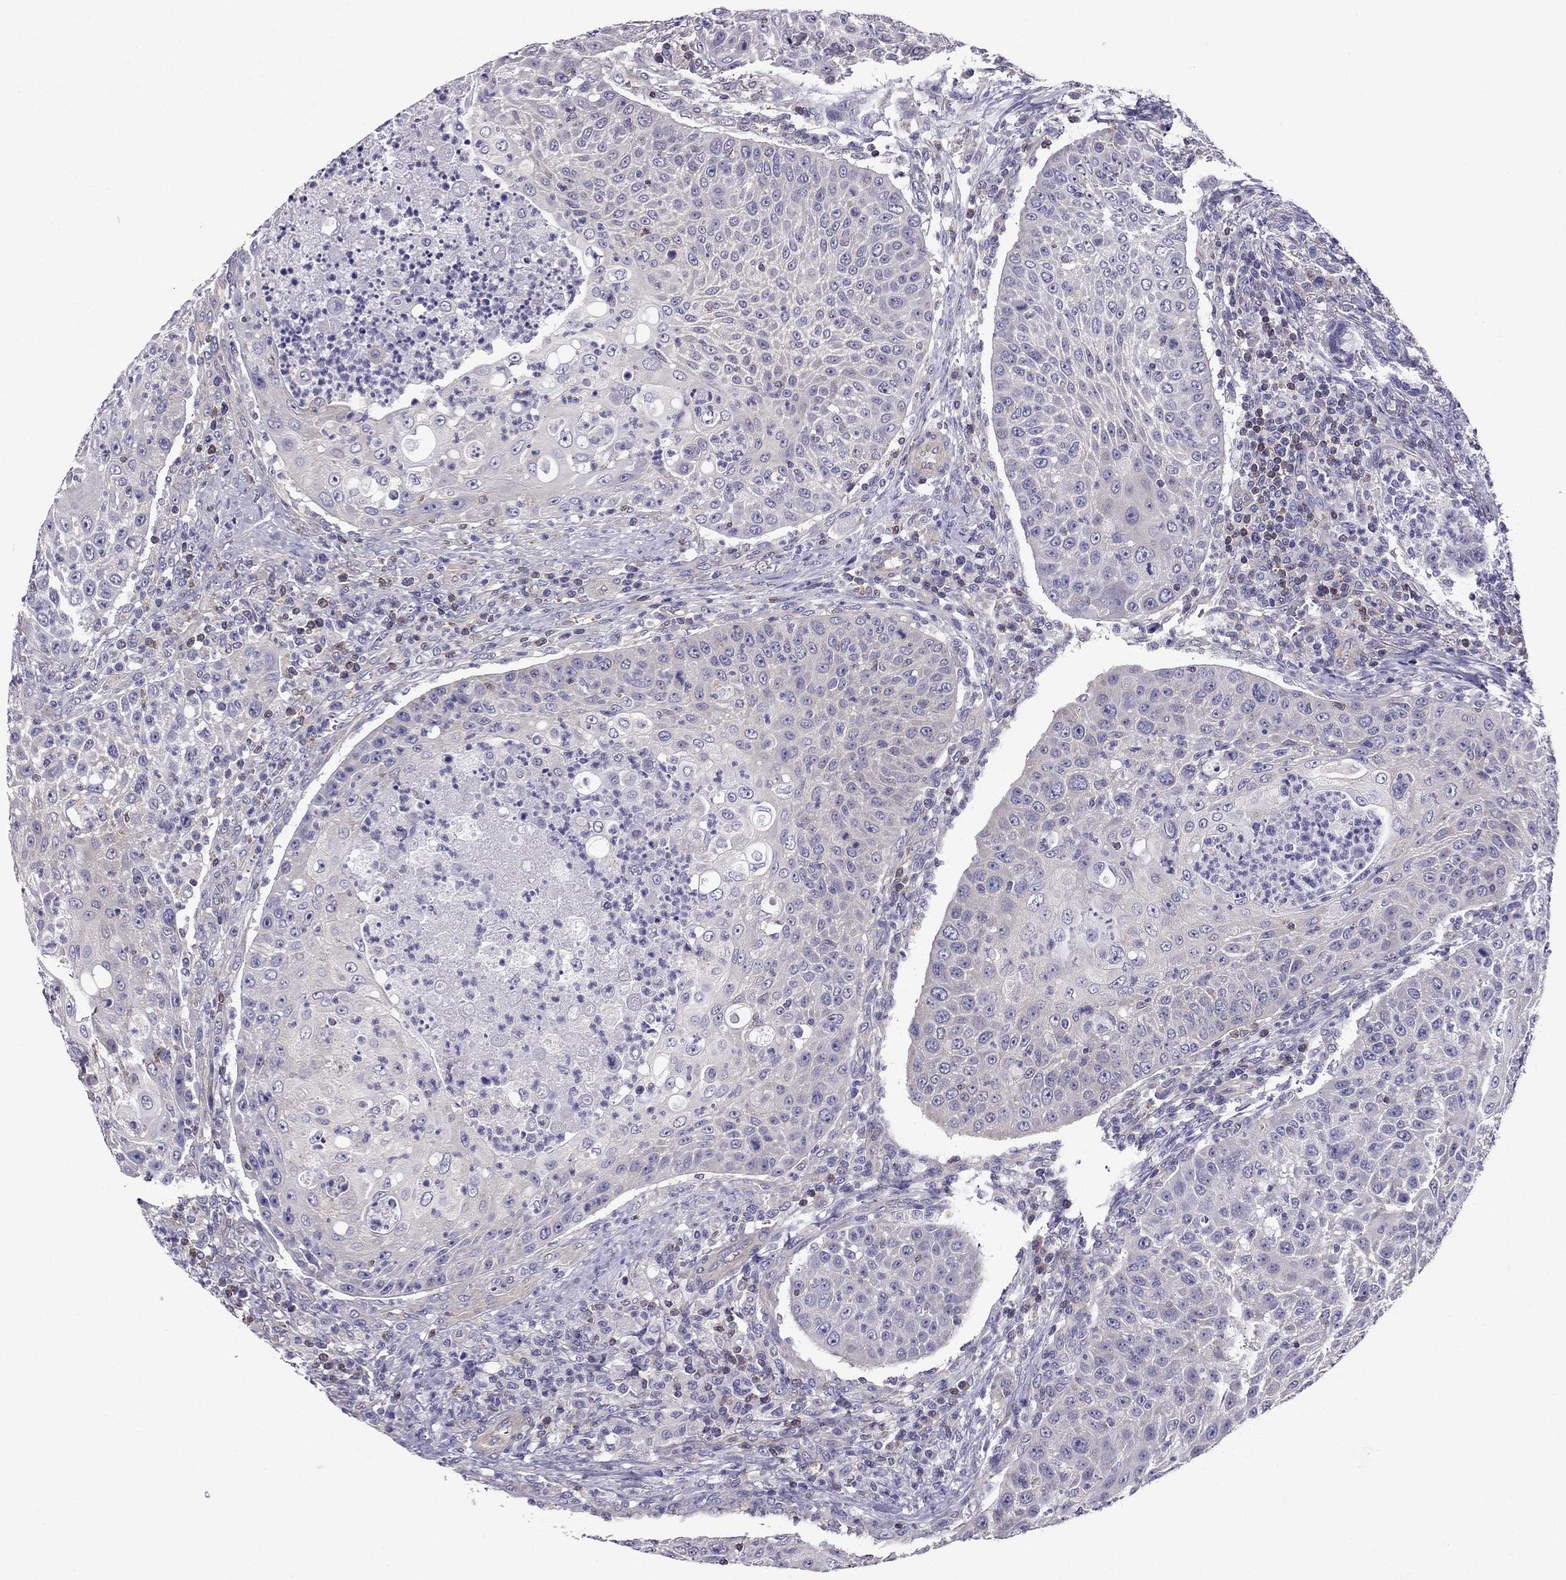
{"staining": {"intensity": "negative", "quantity": "none", "location": "none"}, "tissue": "head and neck cancer", "cell_type": "Tumor cells", "image_type": "cancer", "snomed": [{"axis": "morphology", "description": "Squamous cell carcinoma, NOS"}, {"axis": "topography", "description": "Head-Neck"}], "caption": "DAB immunohistochemical staining of squamous cell carcinoma (head and neck) demonstrates no significant expression in tumor cells.", "gene": "AAK1", "patient": {"sex": "male", "age": 69}}